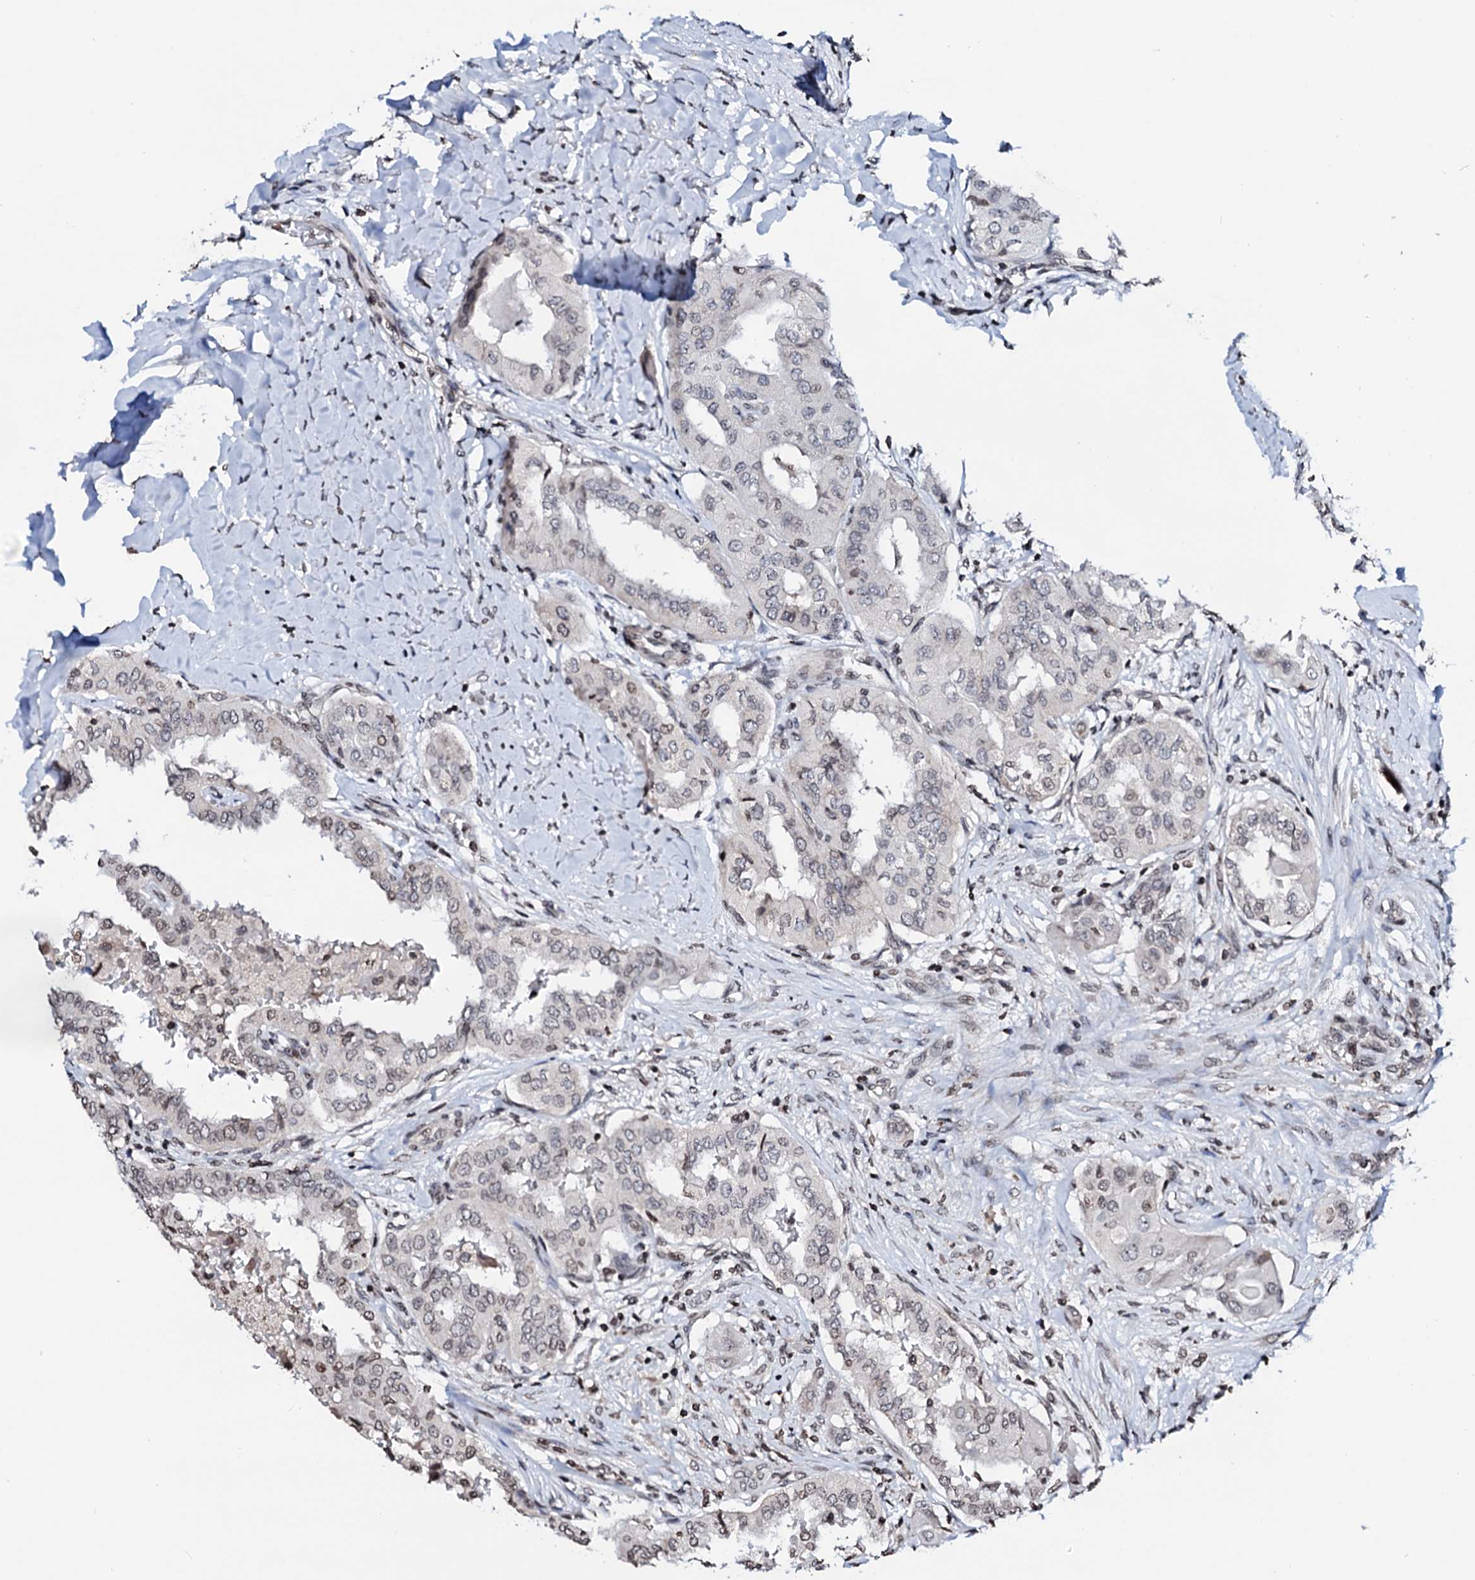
{"staining": {"intensity": "weak", "quantity": "<25%", "location": "nuclear"}, "tissue": "thyroid cancer", "cell_type": "Tumor cells", "image_type": "cancer", "snomed": [{"axis": "morphology", "description": "Papillary adenocarcinoma, NOS"}, {"axis": "topography", "description": "Thyroid gland"}], "caption": "Immunohistochemistry micrograph of thyroid cancer (papillary adenocarcinoma) stained for a protein (brown), which displays no staining in tumor cells.", "gene": "LSM11", "patient": {"sex": "female", "age": 59}}